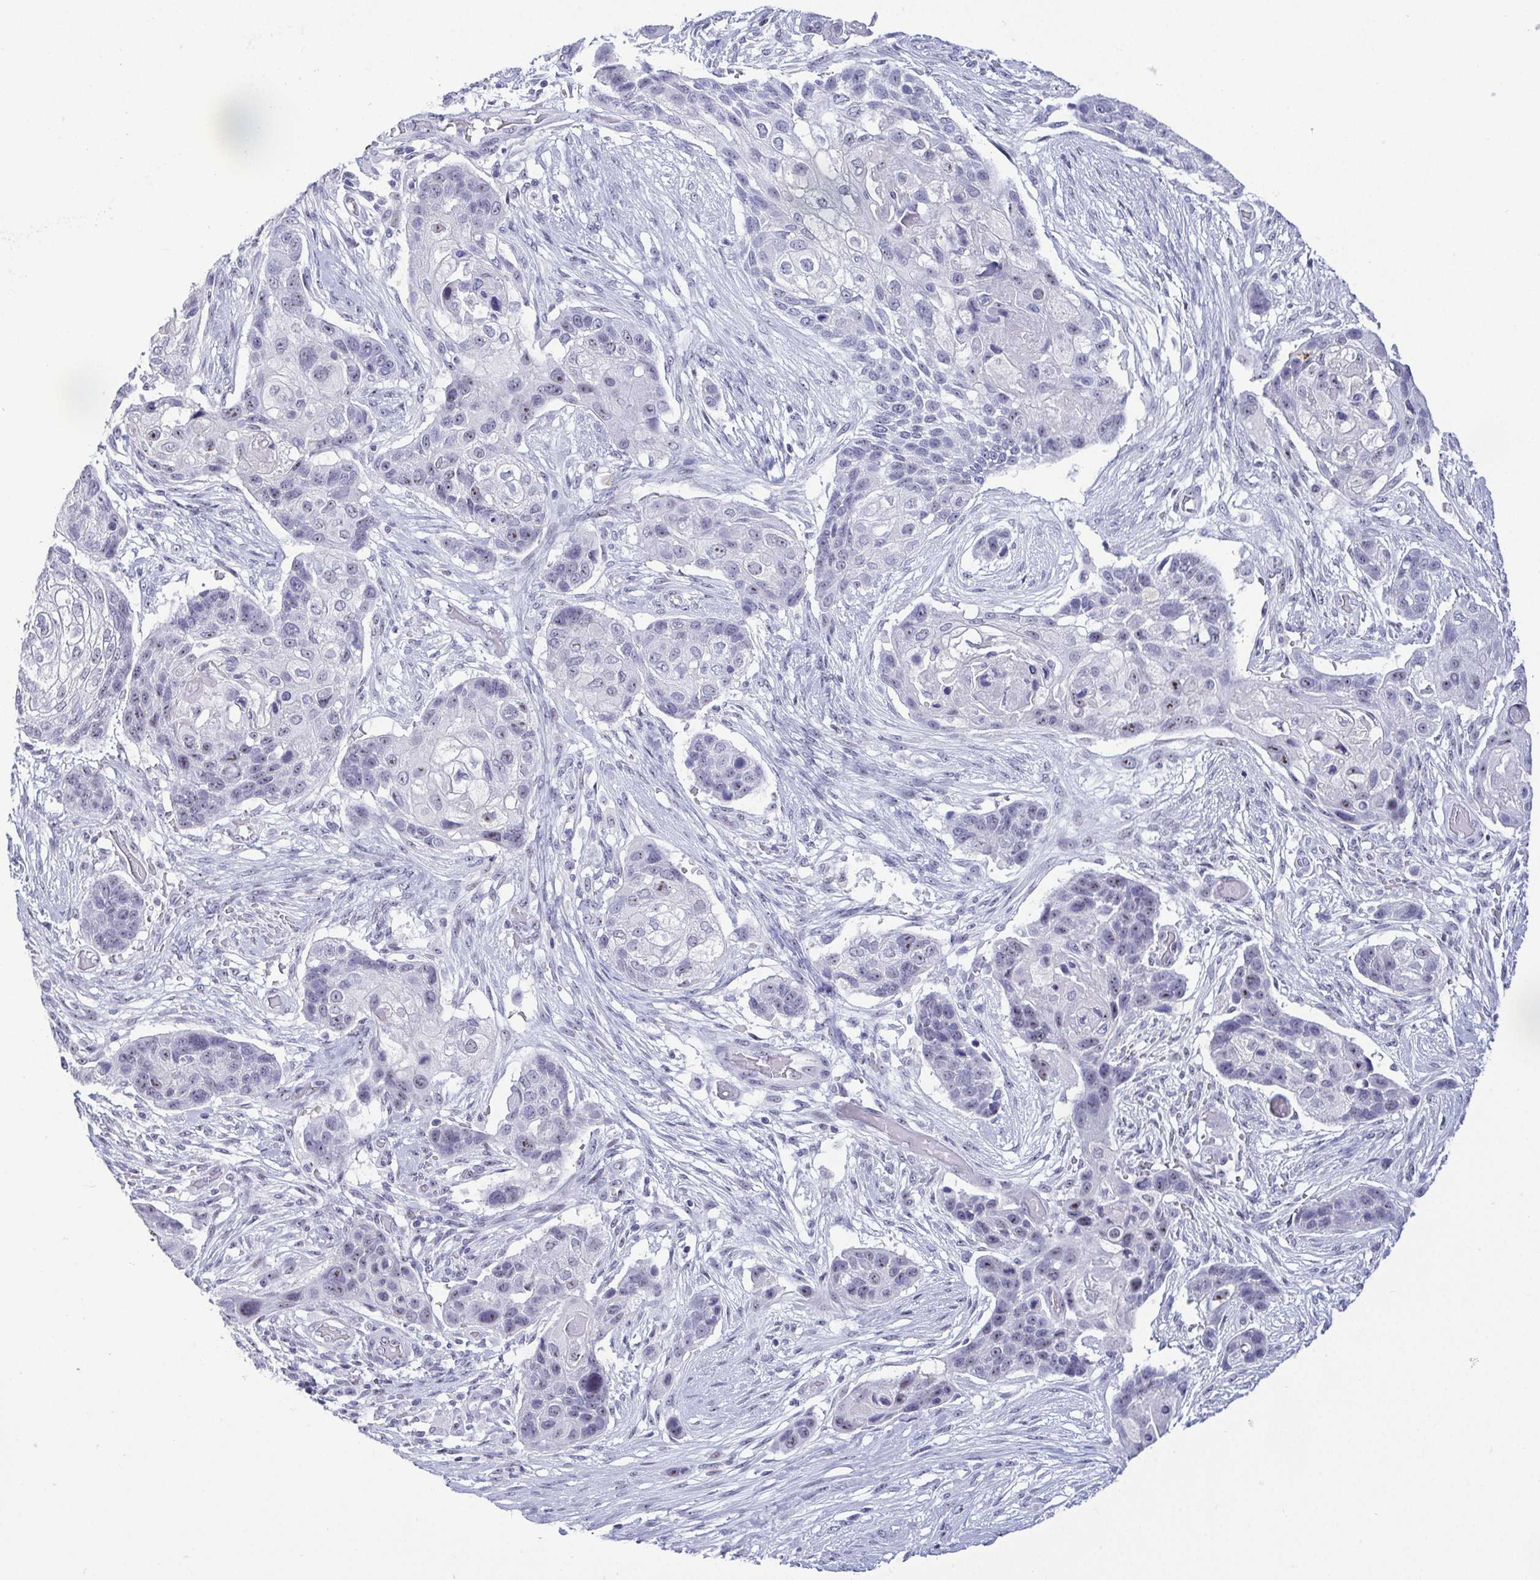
{"staining": {"intensity": "negative", "quantity": "none", "location": "none"}, "tissue": "lung cancer", "cell_type": "Tumor cells", "image_type": "cancer", "snomed": [{"axis": "morphology", "description": "Squamous cell carcinoma, NOS"}, {"axis": "topography", "description": "Lung"}], "caption": "DAB immunohistochemical staining of lung cancer demonstrates no significant staining in tumor cells.", "gene": "BZW1", "patient": {"sex": "male", "age": 69}}